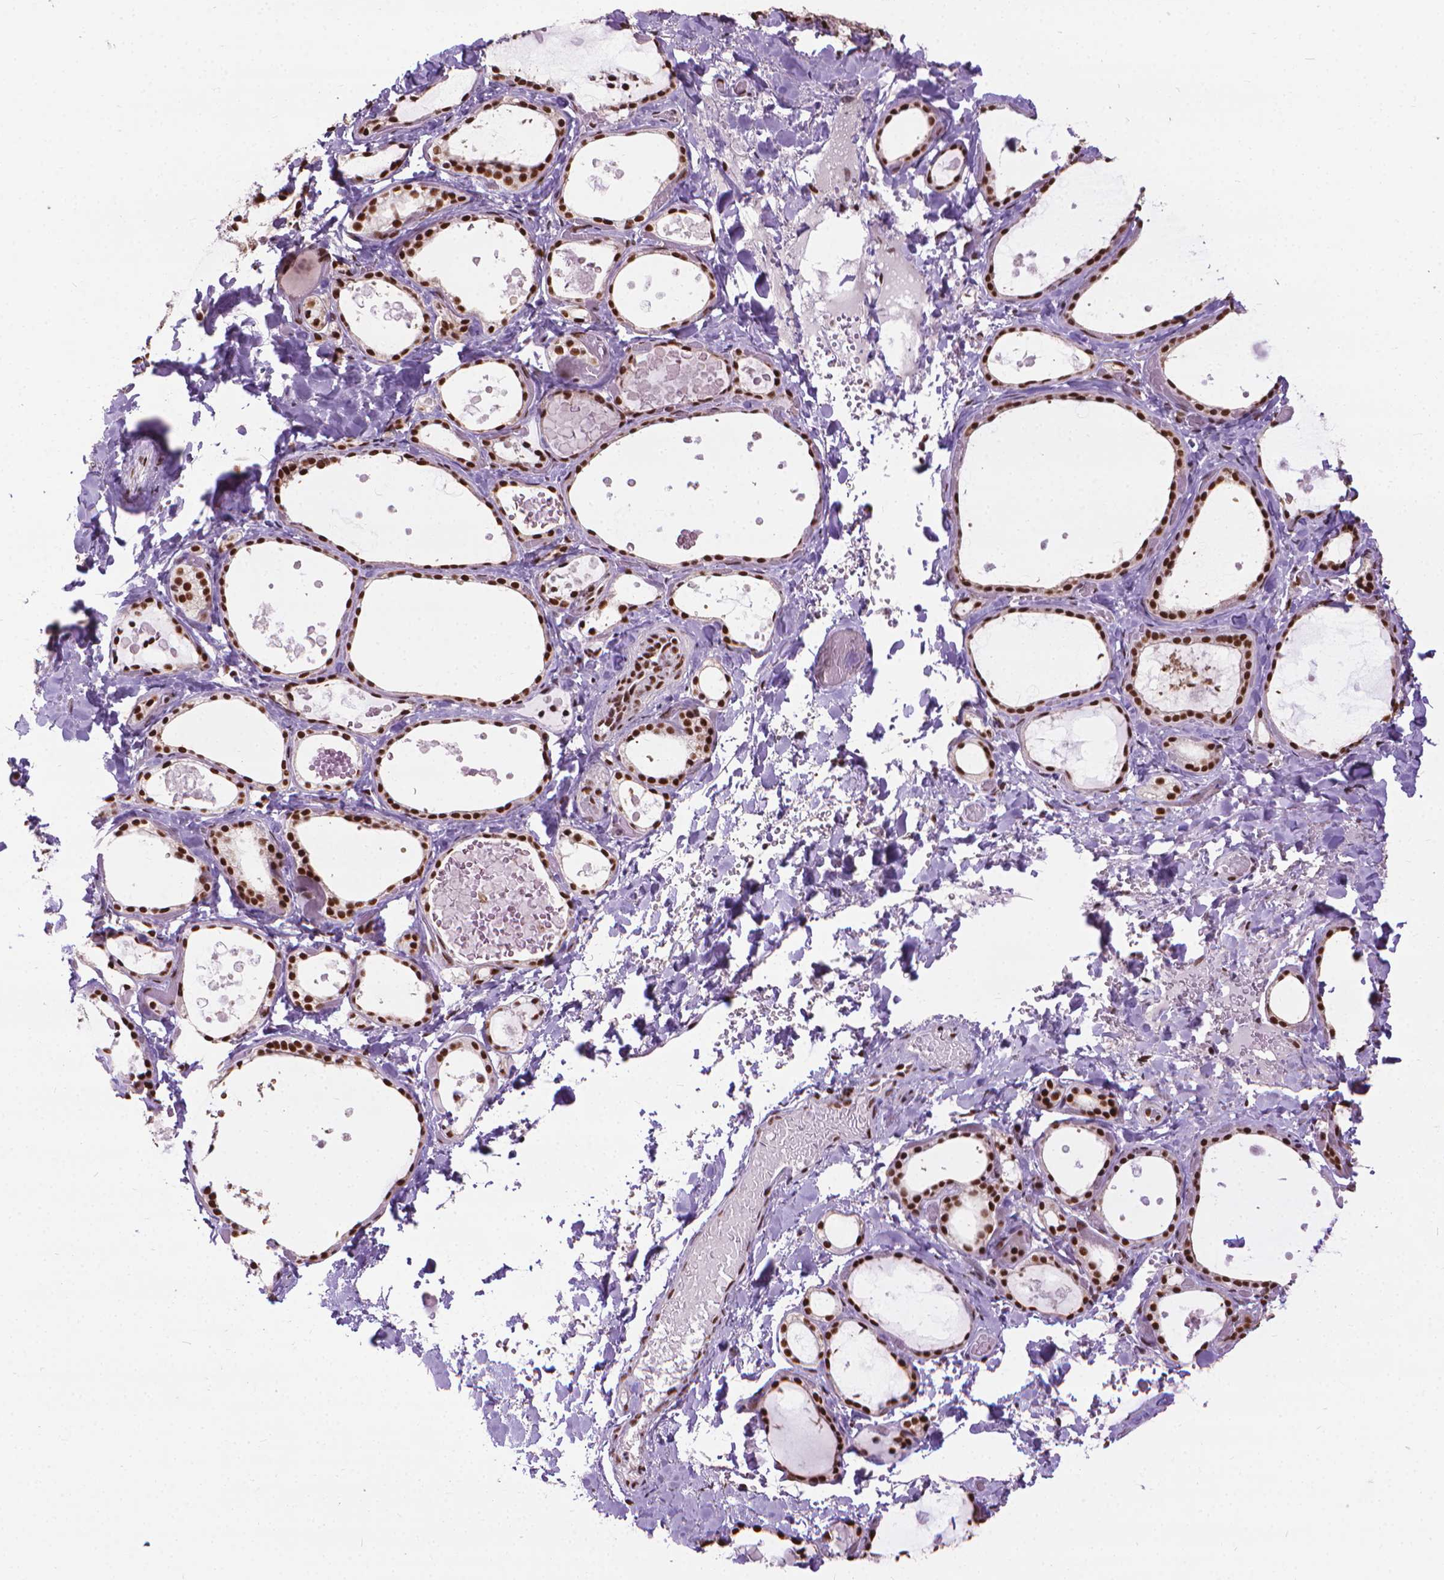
{"staining": {"intensity": "strong", "quantity": ">75%", "location": "nuclear"}, "tissue": "thyroid gland", "cell_type": "Glandular cells", "image_type": "normal", "snomed": [{"axis": "morphology", "description": "Normal tissue, NOS"}, {"axis": "topography", "description": "Thyroid gland"}], "caption": "Immunohistochemistry (IHC) micrograph of unremarkable human thyroid gland stained for a protein (brown), which reveals high levels of strong nuclear expression in approximately >75% of glandular cells.", "gene": "AKAP8", "patient": {"sex": "female", "age": 56}}